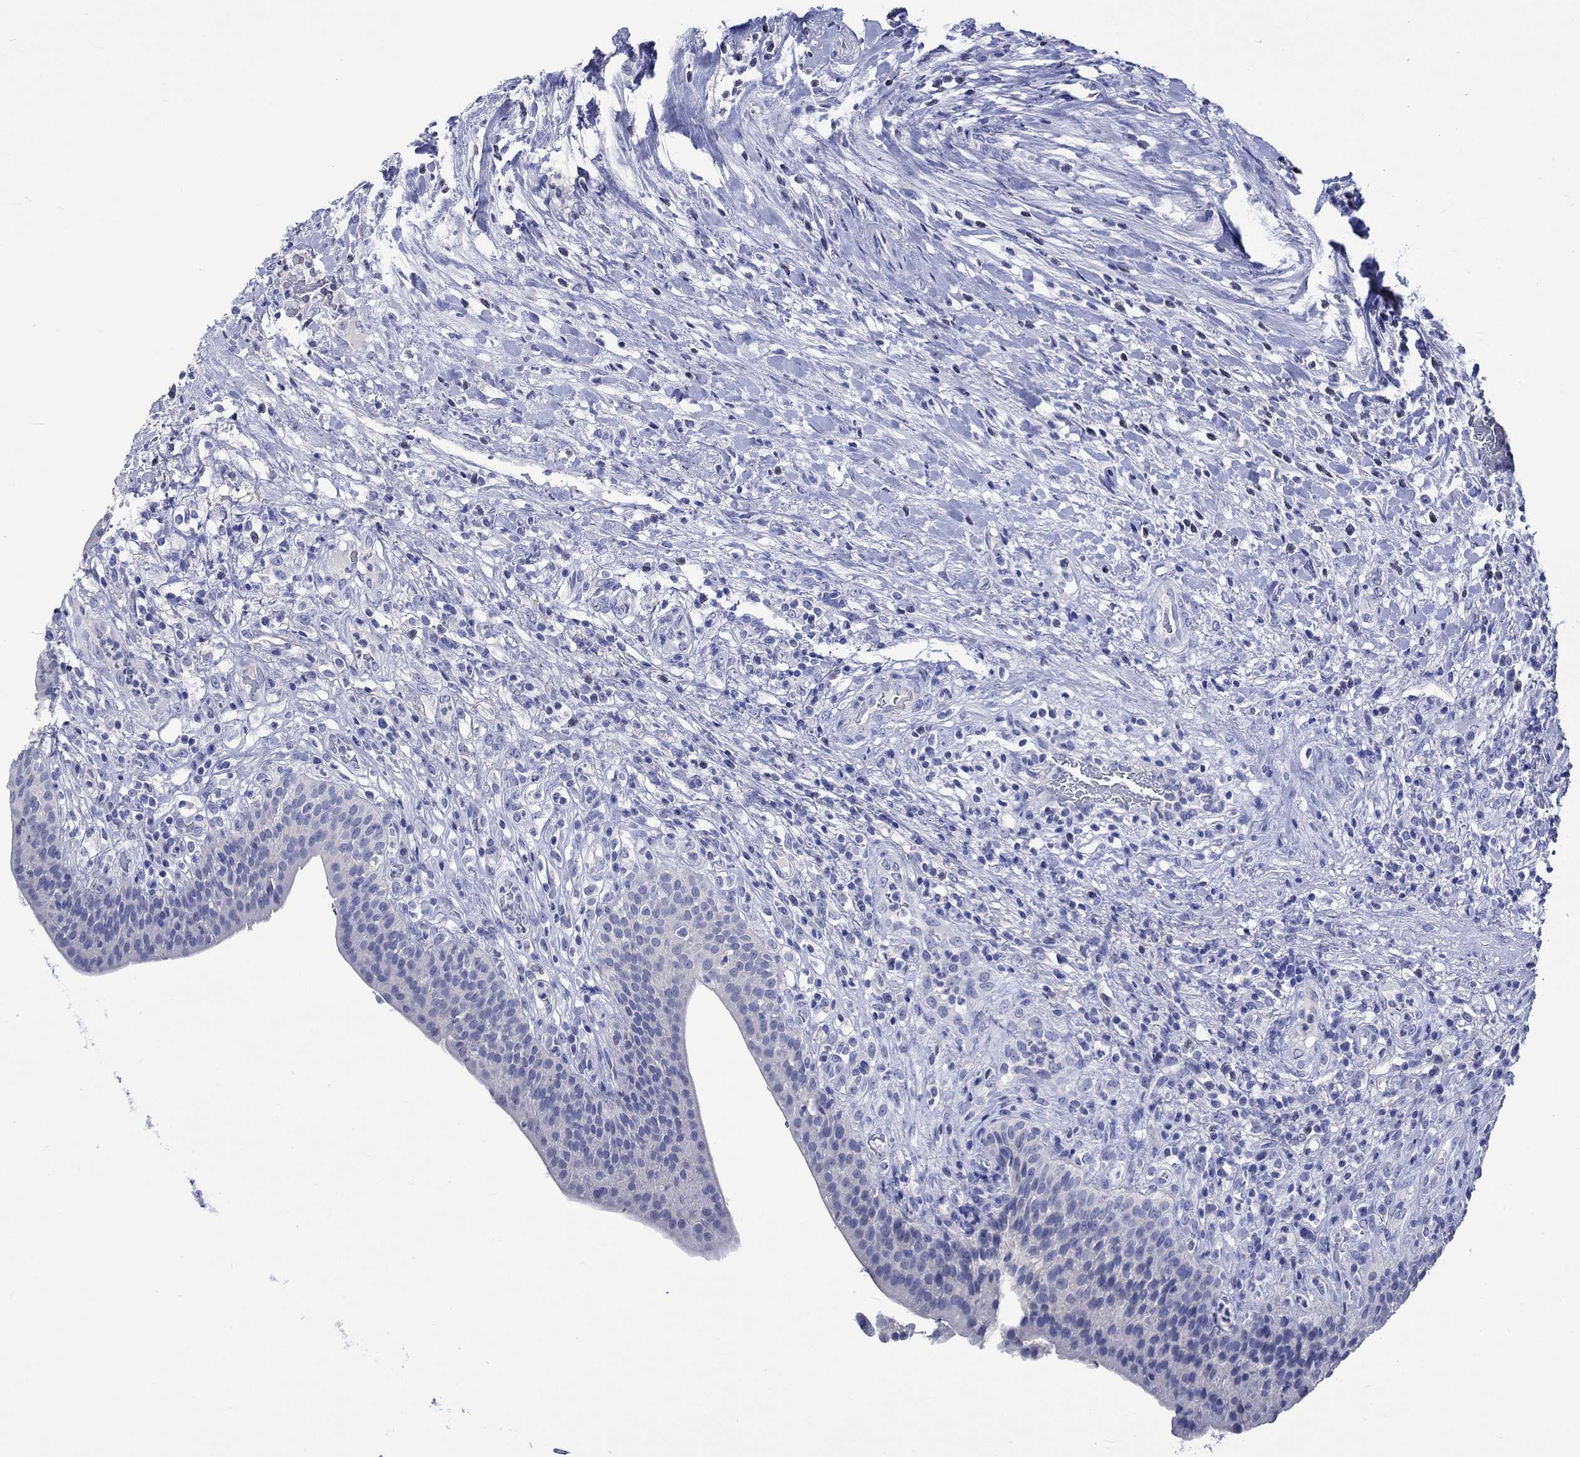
{"staining": {"intensity": "negative", "quantity": "none", "location": "none"}, "tissue": "urinary bladder", "cell_type": "Urothelial cells", "image_type": "normal", "snomed": [{"axis": "morphology", "description": "Normal tissue, NOS"}, {"axis": "topography", "description": "Urinary bladder"}], "caption": "An immunohistochemistry (IHC) image of normal urinary bladder is shown. There is no staining in urothelial cells of urinary bladder.", "gene": "KLHL35", "patient": {"sex": "male", "age": 66}}